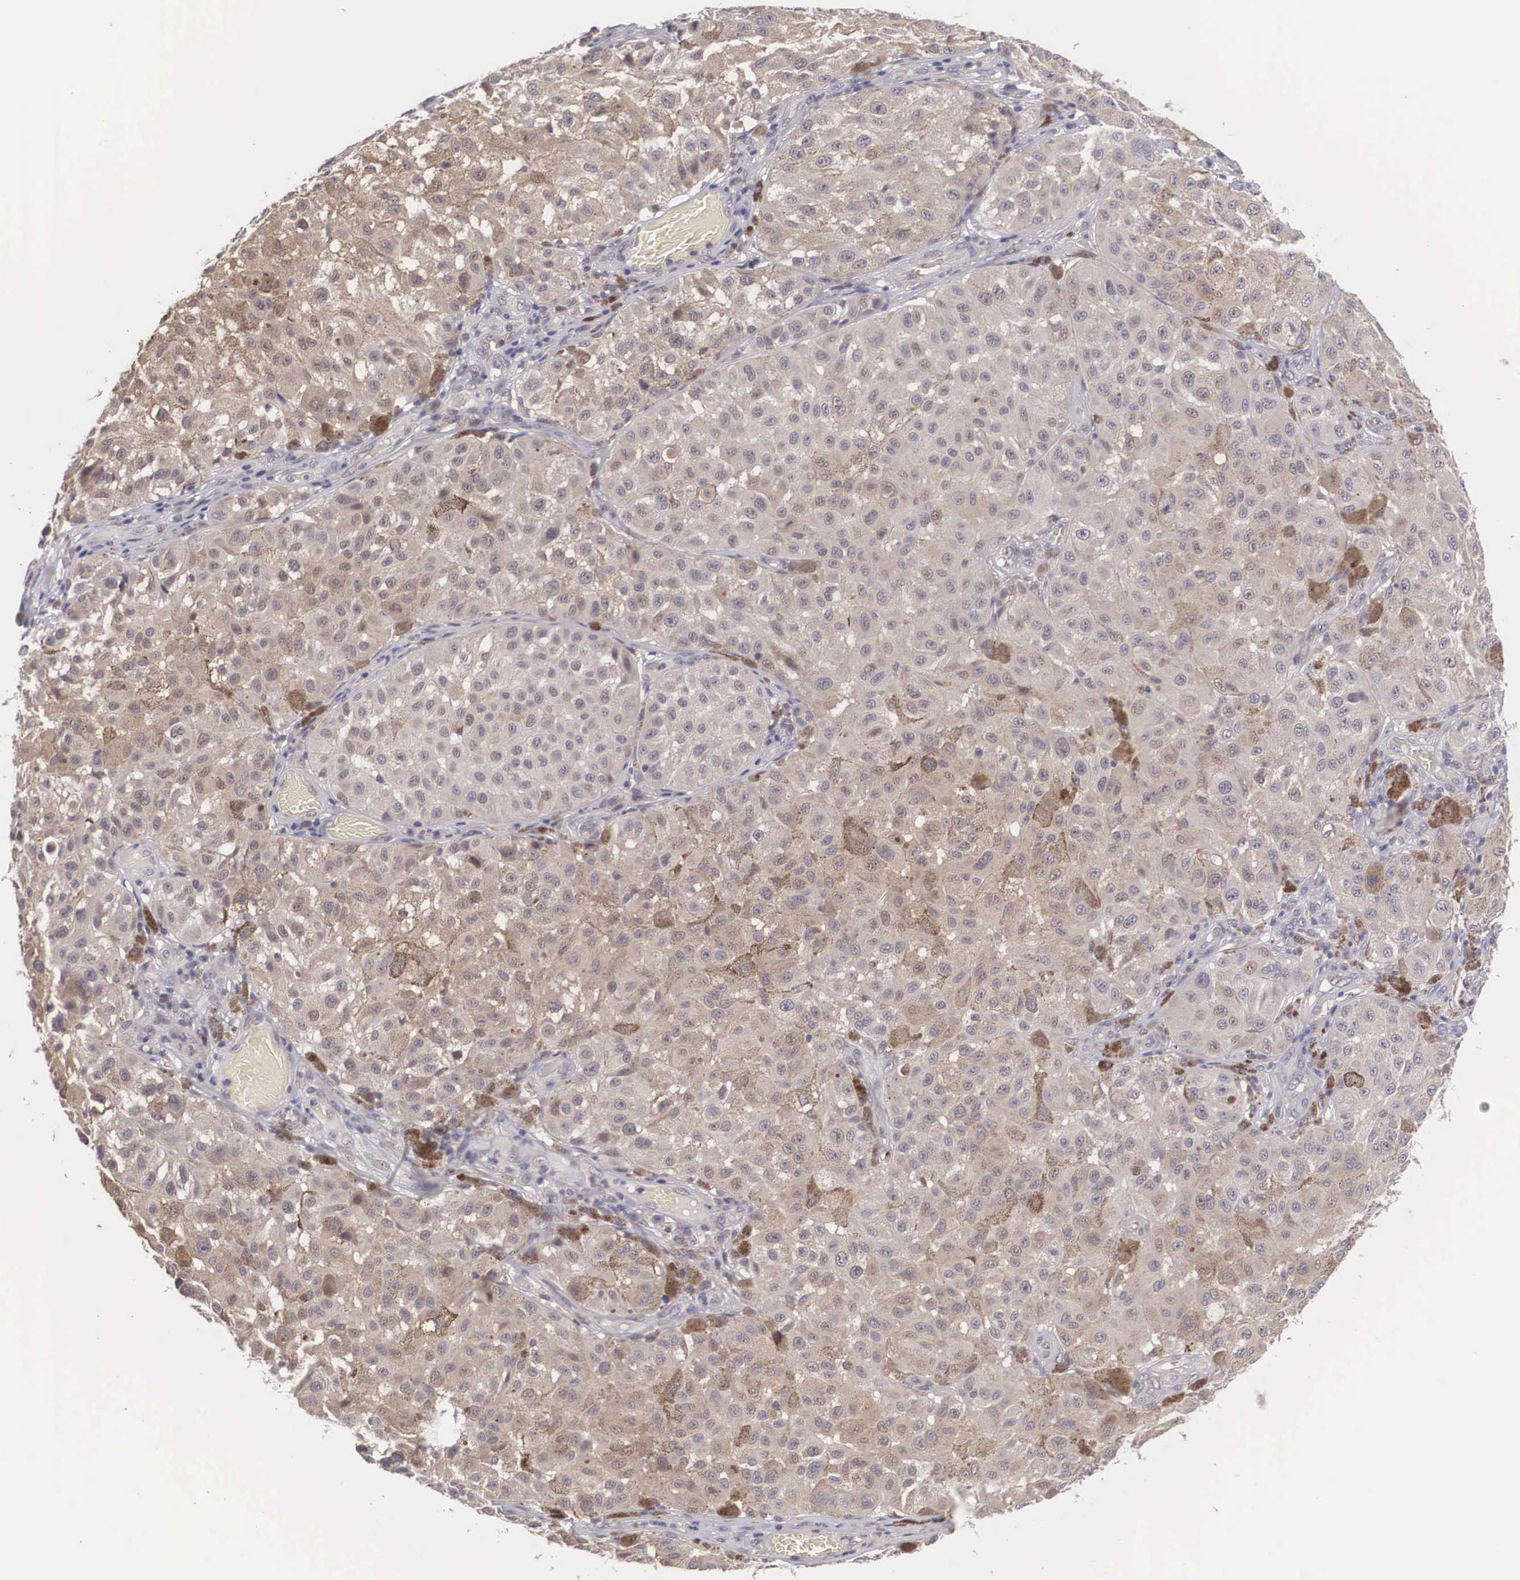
{"staining": {"intensity": "weak", "quantity": ">75%", "location": "cytoplasmic/membranous"}, "tissue": "melanoma", "cell_type": "Tumor cells", "image_type": "cancer", "snomed": [{"axis": "morphology", "description": "Malignant melanoma, NOS"}, {"axis": "topography", "description": "Skin"}], "caption": "The image shows immunohistochemical staining of malignant melanoma. There is weak cytoplasmic/membranous positivity is appreciated in about >75% of tumor cells. Immunohistochemistry stains the protein in brown and the nuclei are stained blue.", "gene": "NINL", "patient": {"sex": "female", "age": 64}}